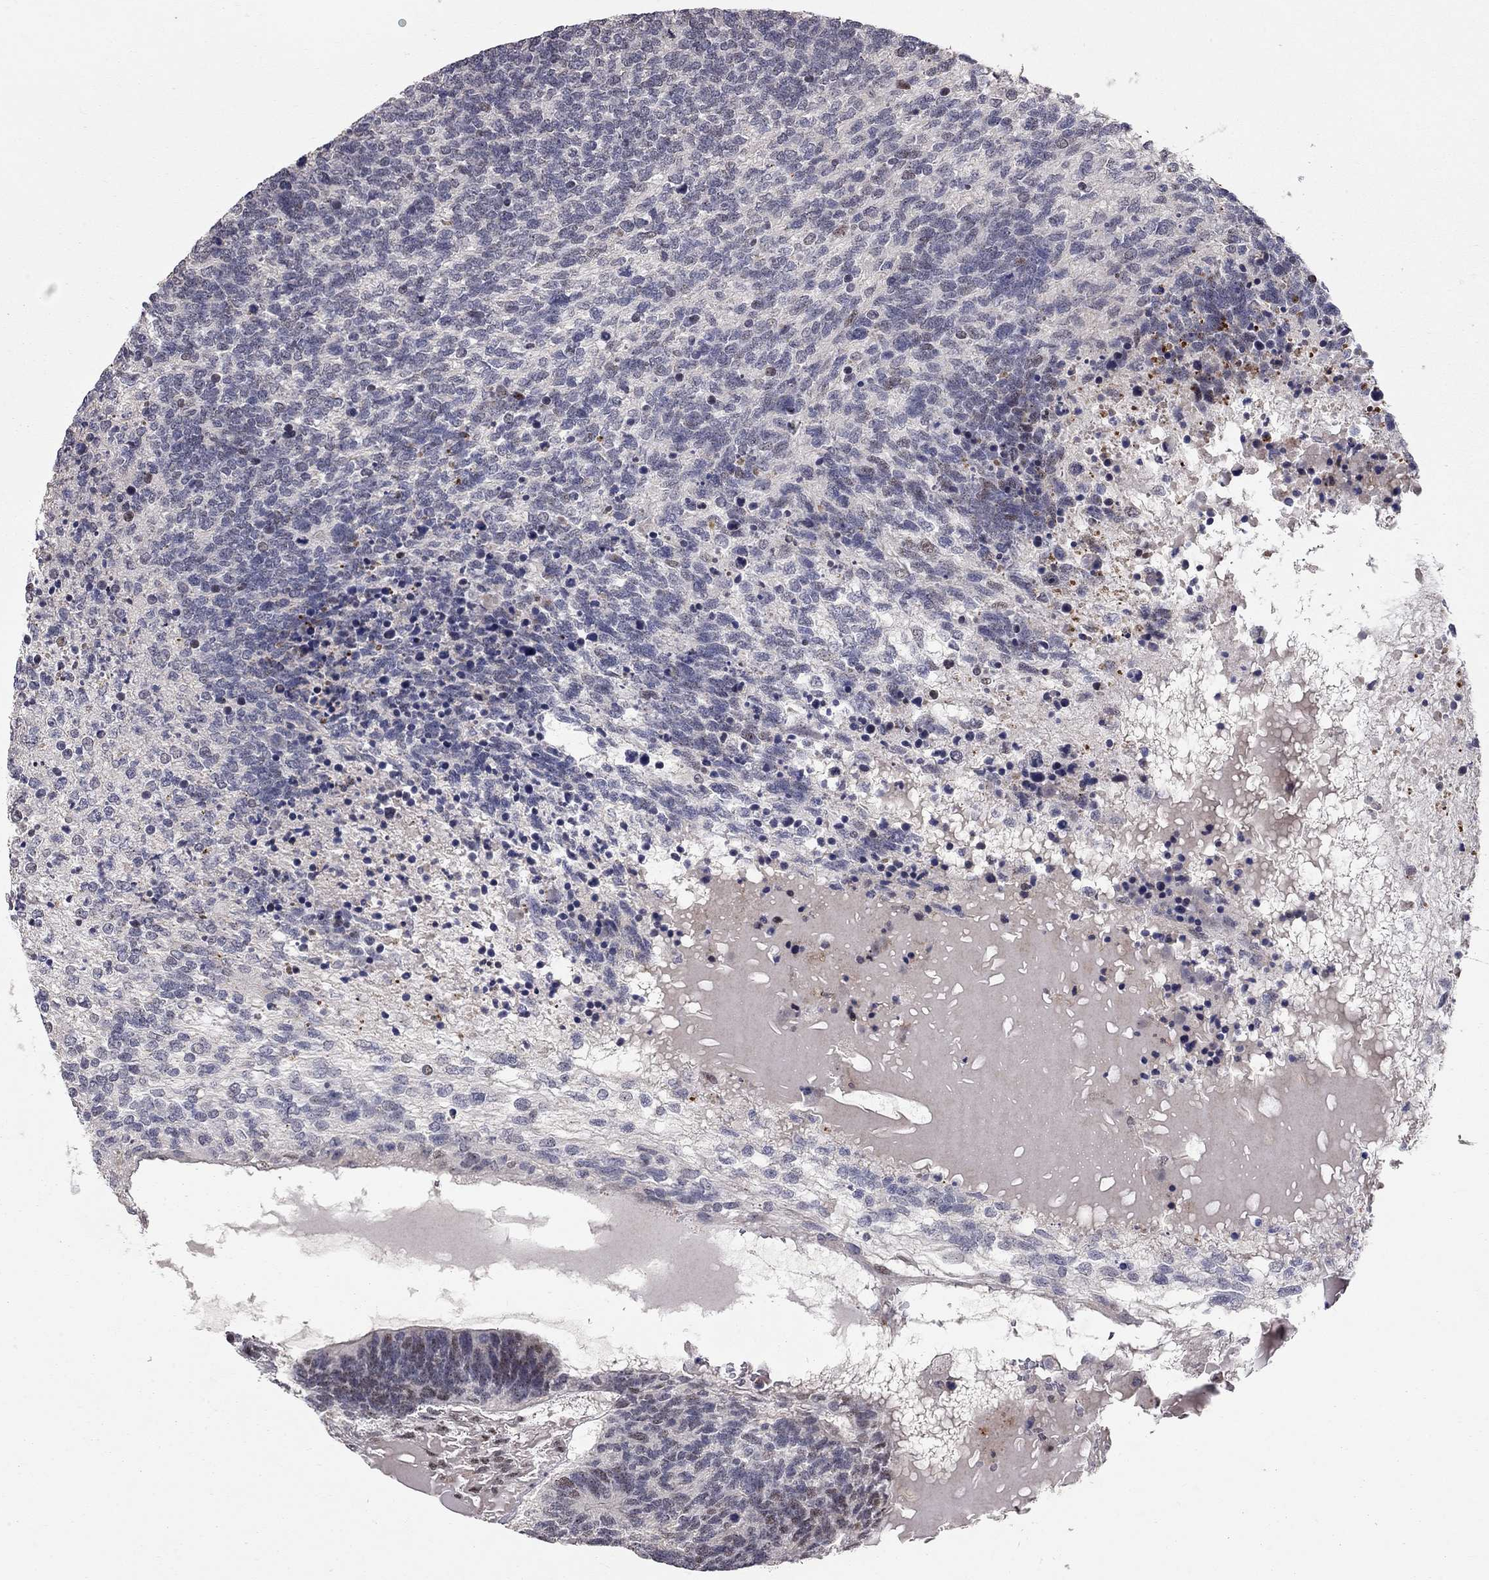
{"staining": {"intensity": "moderate", "quantity": "<25%", "location": "nuclear"}, "tissue": "testis cancer", "cell_type": "Tumor cells", "image_type": "cancer", "snomed": [{"axis": "morphology", "description": "Seminoma, NOS"}, {"axis": "morphology", "description": "Carcinoma, Embryonal, NOS"}, {"axis": "topography", "description": "Testis"}], "caption": "Testis cancer tissue shows moderate nuclear positivity in approximately <25% of tumor cells", "gene": "HDAC3", "patient": {"sex": "male", "age": 41}}